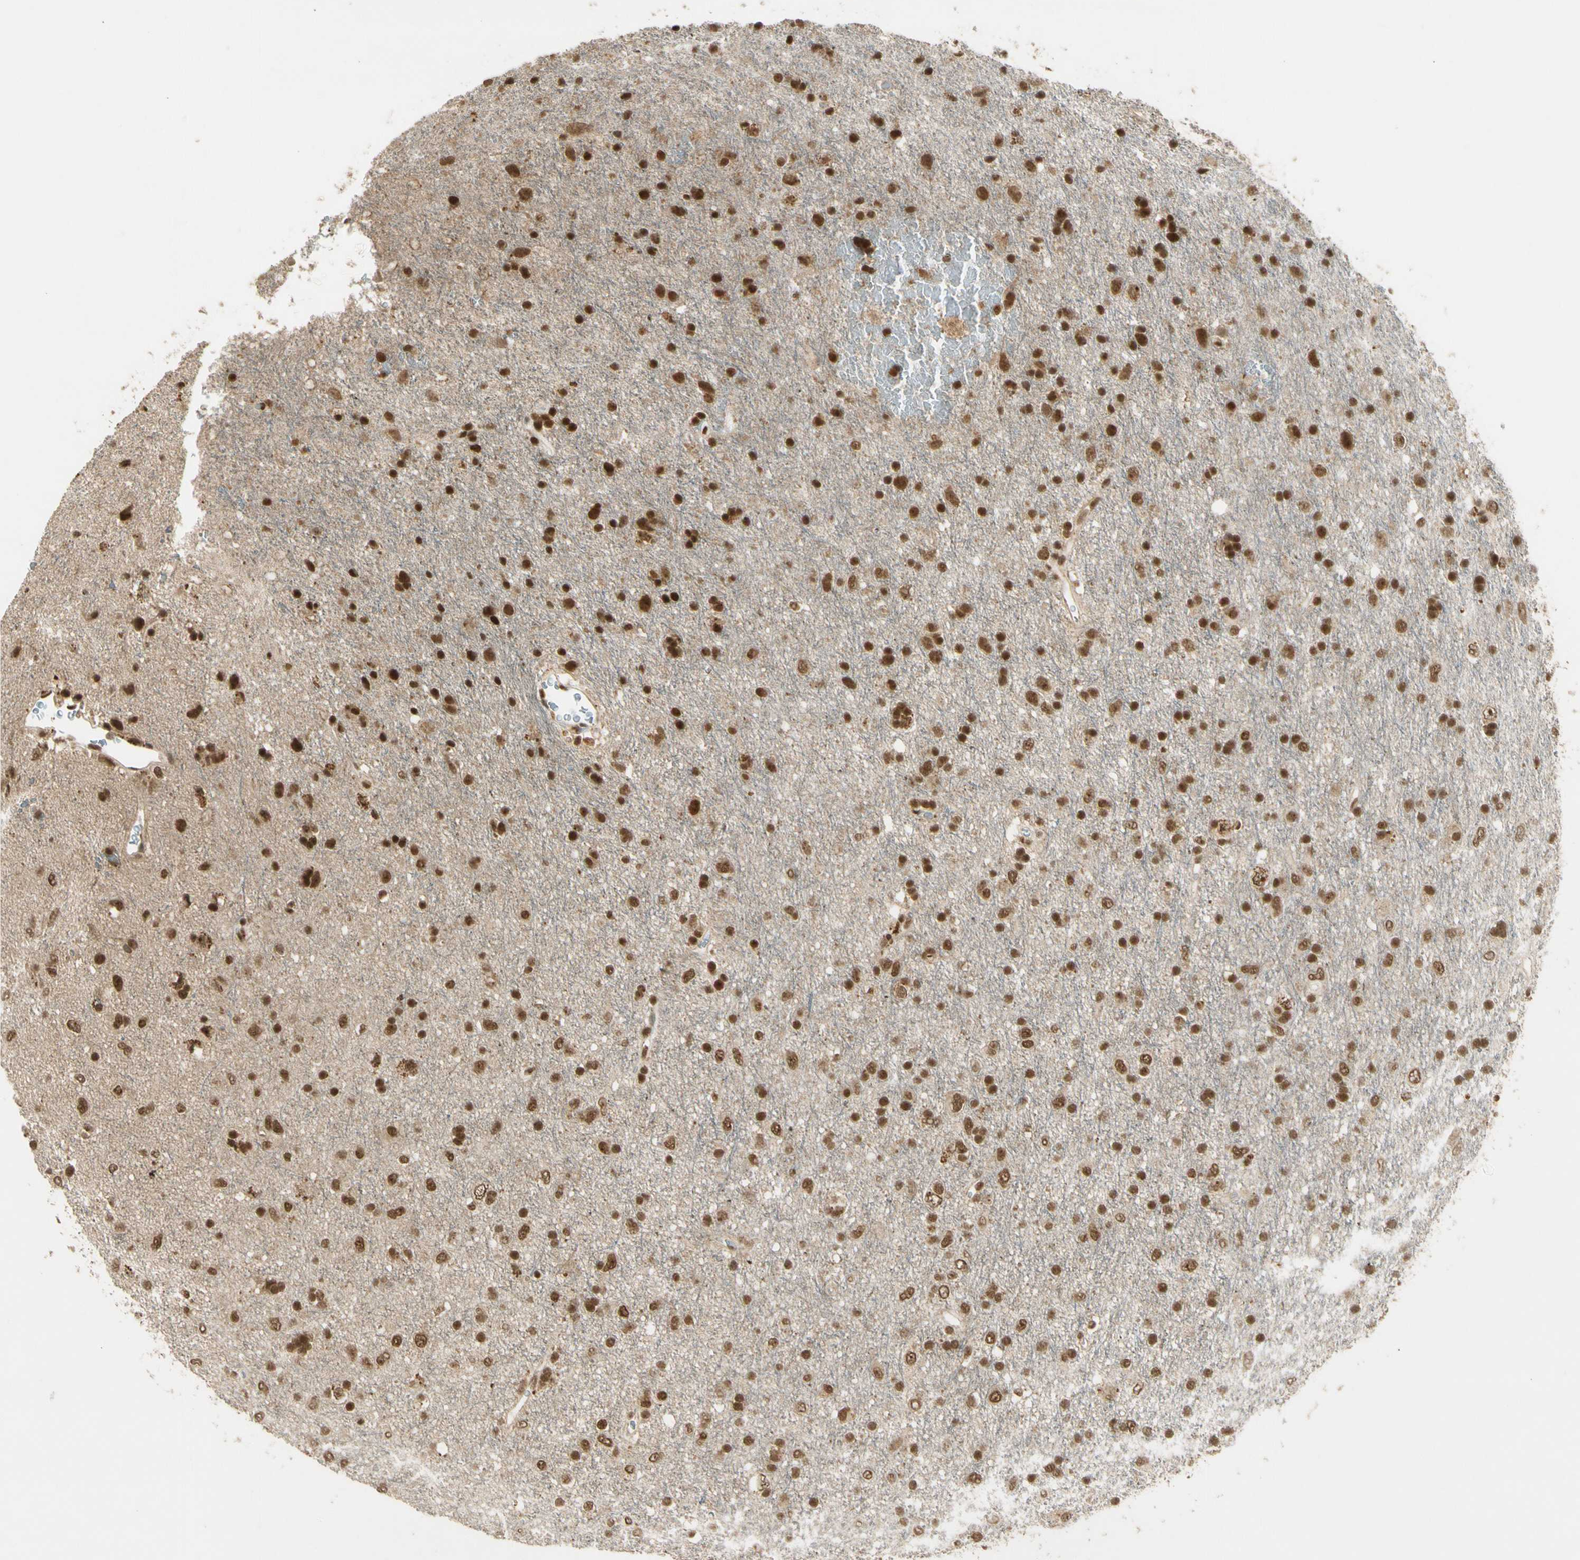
{"staining": {"intensity": "moderate", "quantity": ">75%", "location": "cytoplasmic/membranous,nuclear"}, "tissue": "glioma", "cell_type": "Tumor cells", "image_type": "cancer", "snomed": [{"axis": "morphology", "description": "Glioma, malignant, Low grade"}, {"axis": "topography", "description": "Brain"}], "caption": "Protein analysis of glioma tissue demonstrates moderate cytoplasmic/membranous and nuclear positivity in about >75% of tumor cells. (Brightfield microscopy of DAB IHC at high magnification).", "gene": "ZNF135", "patient": {"sex": "male", "age": 77}}